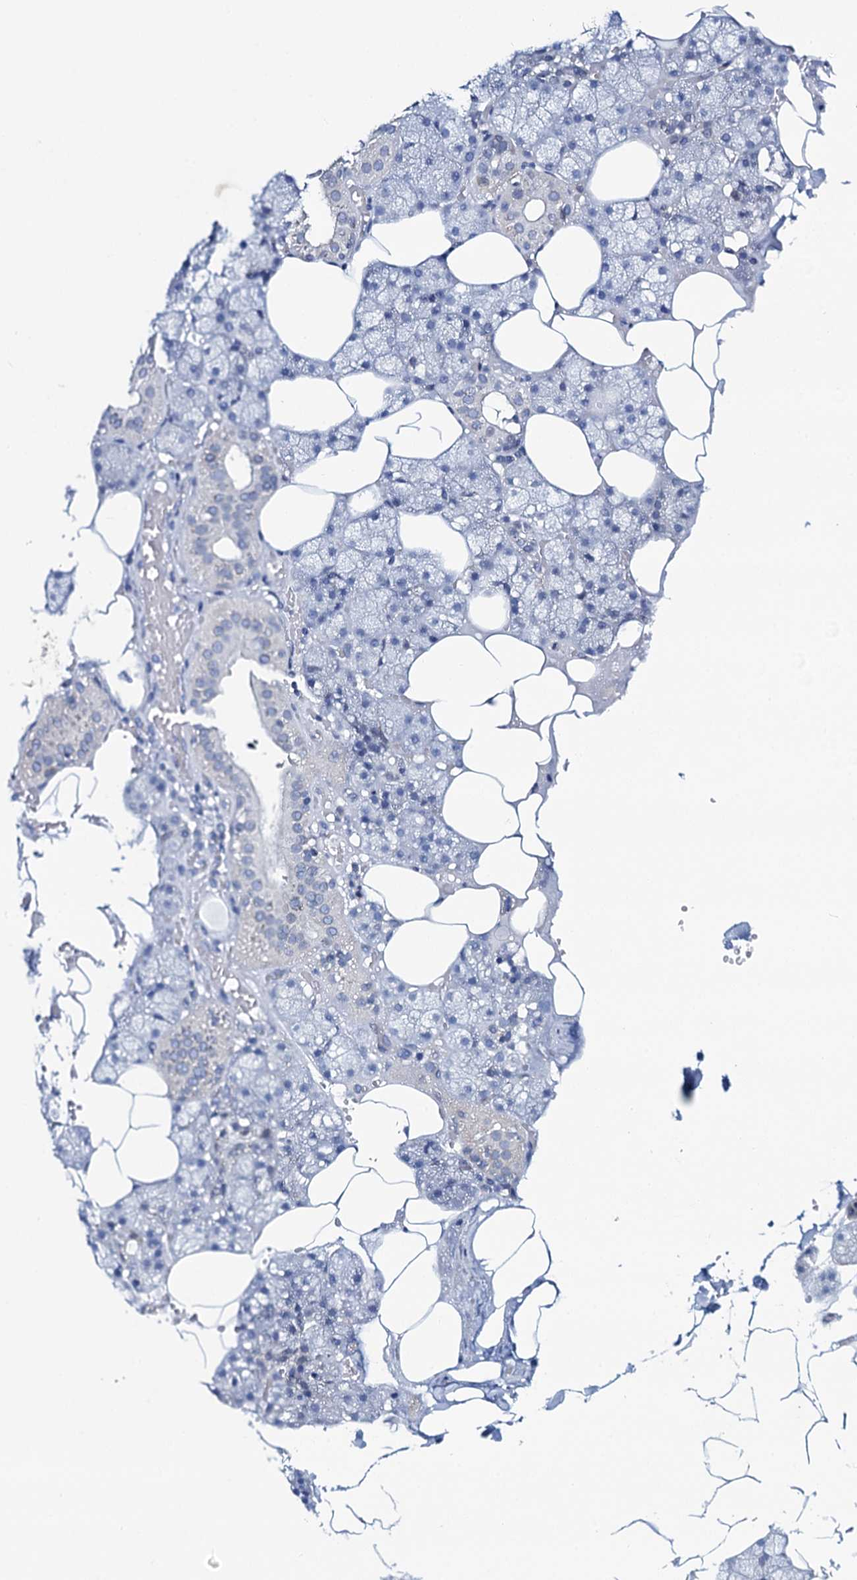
{"staining": {"intensity": "weak", "quantity": "<25%", "location": "cytoplasmic/membranous"}, "tissue": "salivary gland", "cell_type": "Glandular cells", "image_type": "normal", "snomed": [{"axis": "morphology", "description": "Normal tissue, NOS"}, {"axis": "topography", "description": "Salivary gland"}], "caption": "IHC image of normal salivary gland stained for a protein (brown), which shows no expression in glandular cells.", "gene": "TOX3", "patient": {"sex": "male", "age": 62}}